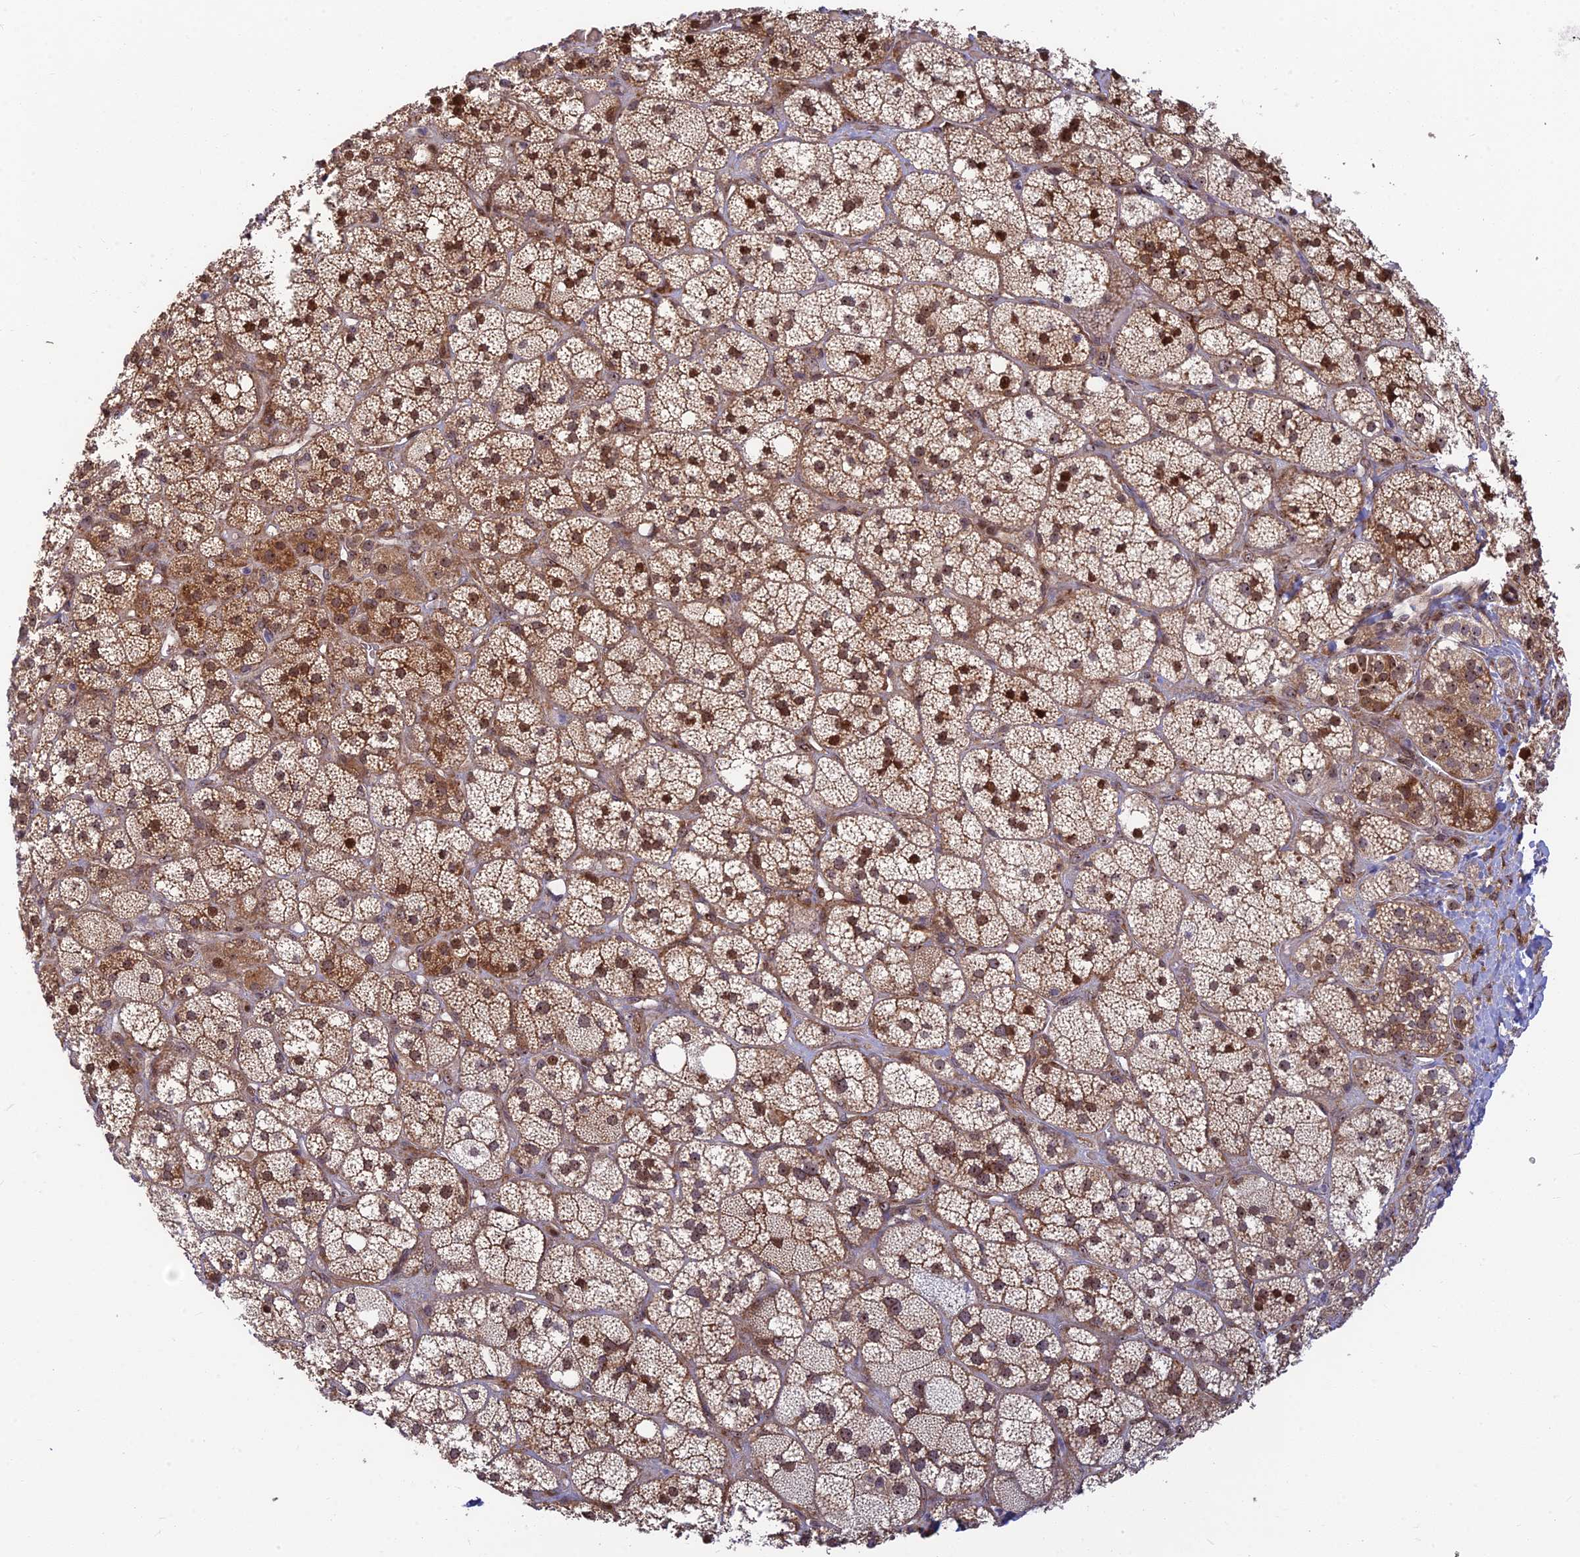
{"staining": {"intensity": "strong", "quantity": "25%-75%", "location": "cytoplasmic/membranous,nuclear"}, "tissue": "adrenal gland", "cell_type": "Glandular cells", "image_type": "normal", "snomed": [{"axis": "morphology", "description": "Normal tissue, NOS"}, {"axis": "topography", "description": "Adrenal gland"}], "caption": "This histopathology image shows IHC staining of benign human adrenal gland, with high strong cytoplasmic/membranous,nuclear staining in about 25%-75% of glandular cells.", "gene": "UFSP2", "patient": {"sex": "male", "age": 61}}